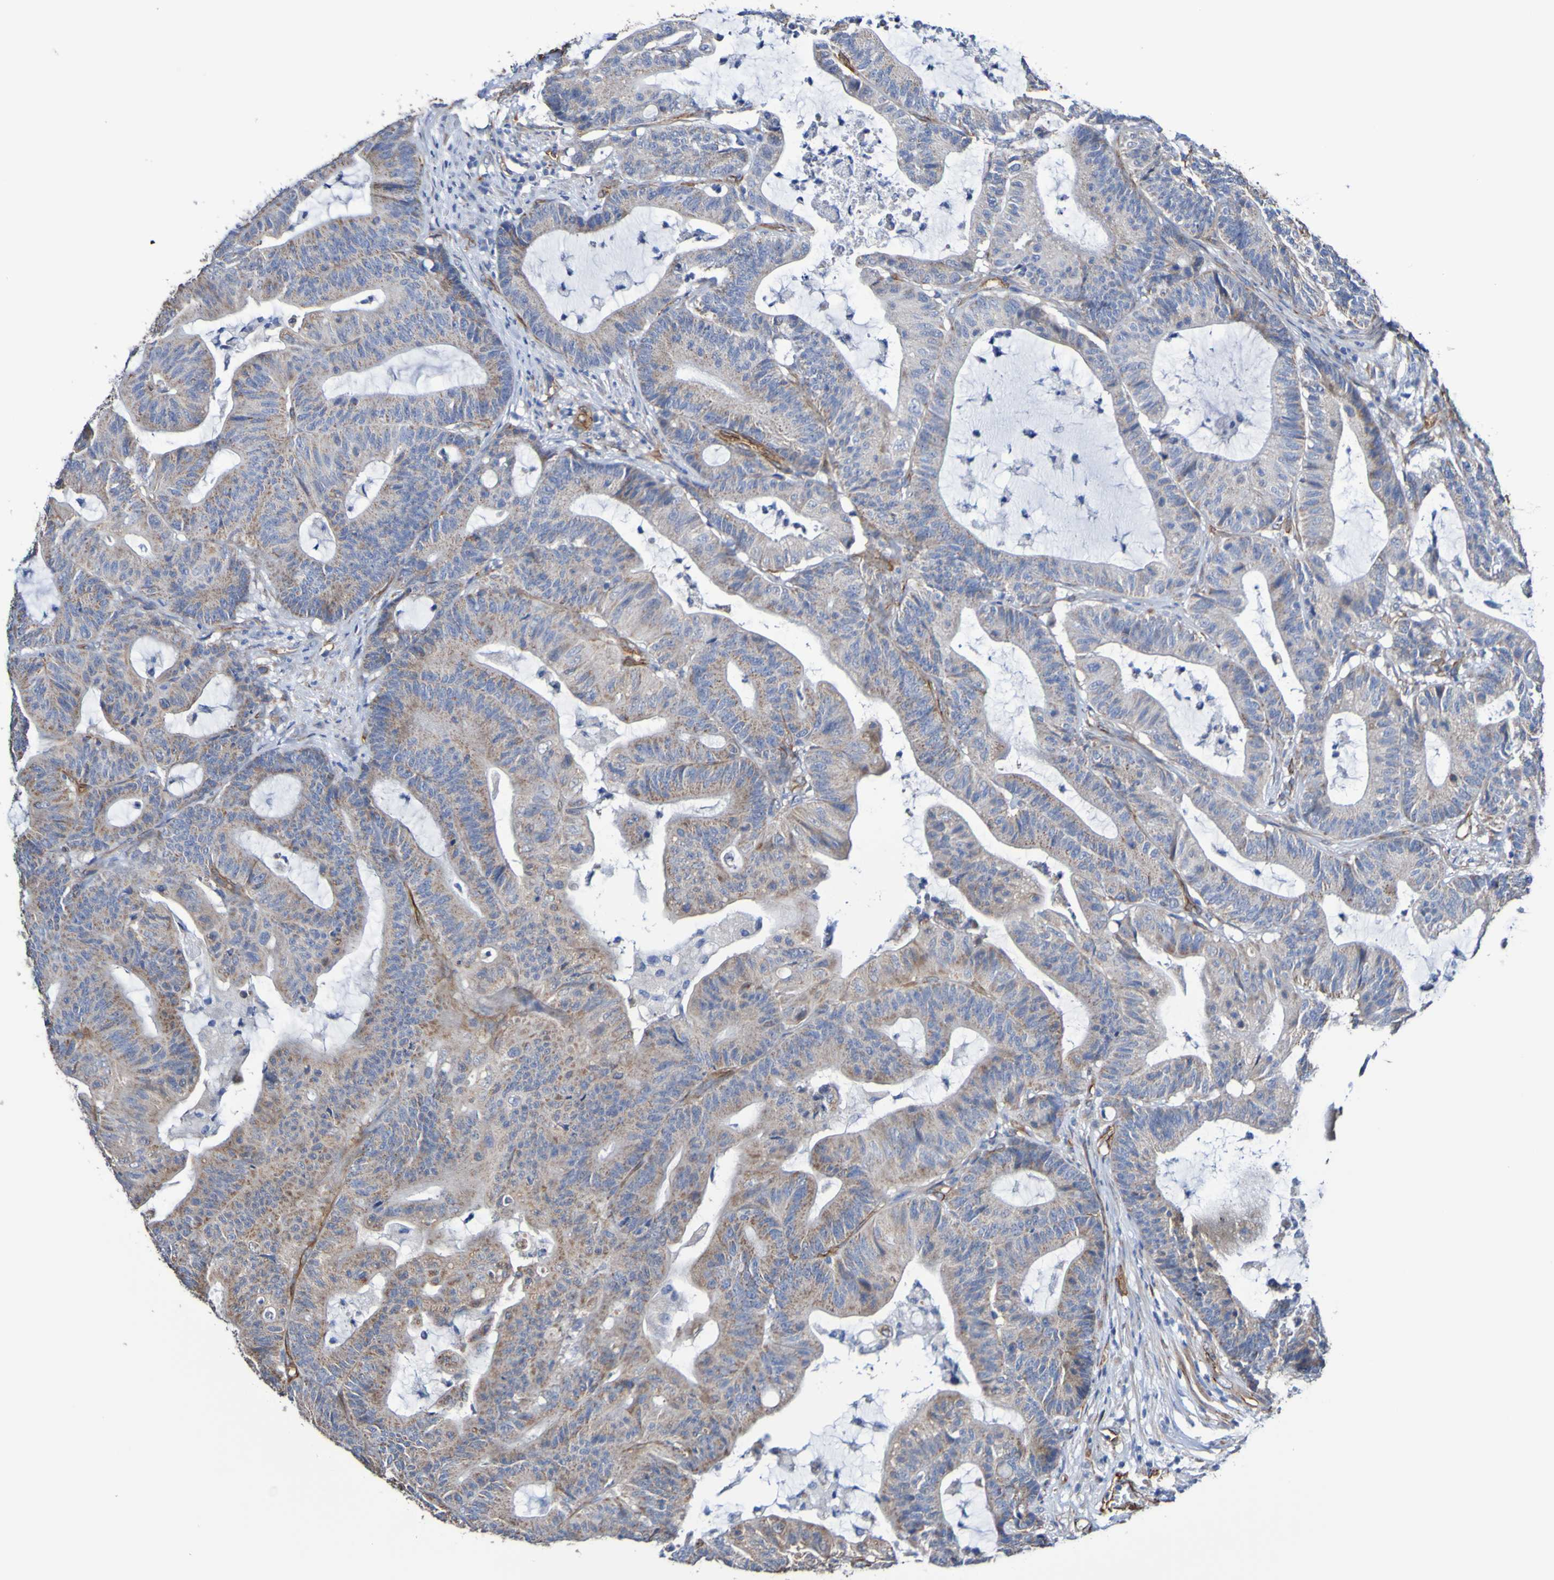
{"staining": {"intensity": "weak", "quantity": ">75%", "location": "cytoplasmic/membranous"}, "tissue": "colorectal cancer", "cell_type": "Tumor cells", "image_type": "cancer", "snomed": [{"axis": "morphology", "description": "Adenocarcinoma, NOS"}, {"axis": "topography", "description": "Colon"}], "caption": "There is low levels of weak cytoplasmic/membranous staining in tumor cells of colorectal cancer, as demonstrated by immunohistochemical staining (brown color).", "gene": "ELMOD3", "patient": {"sex": "female", "age": 84}}